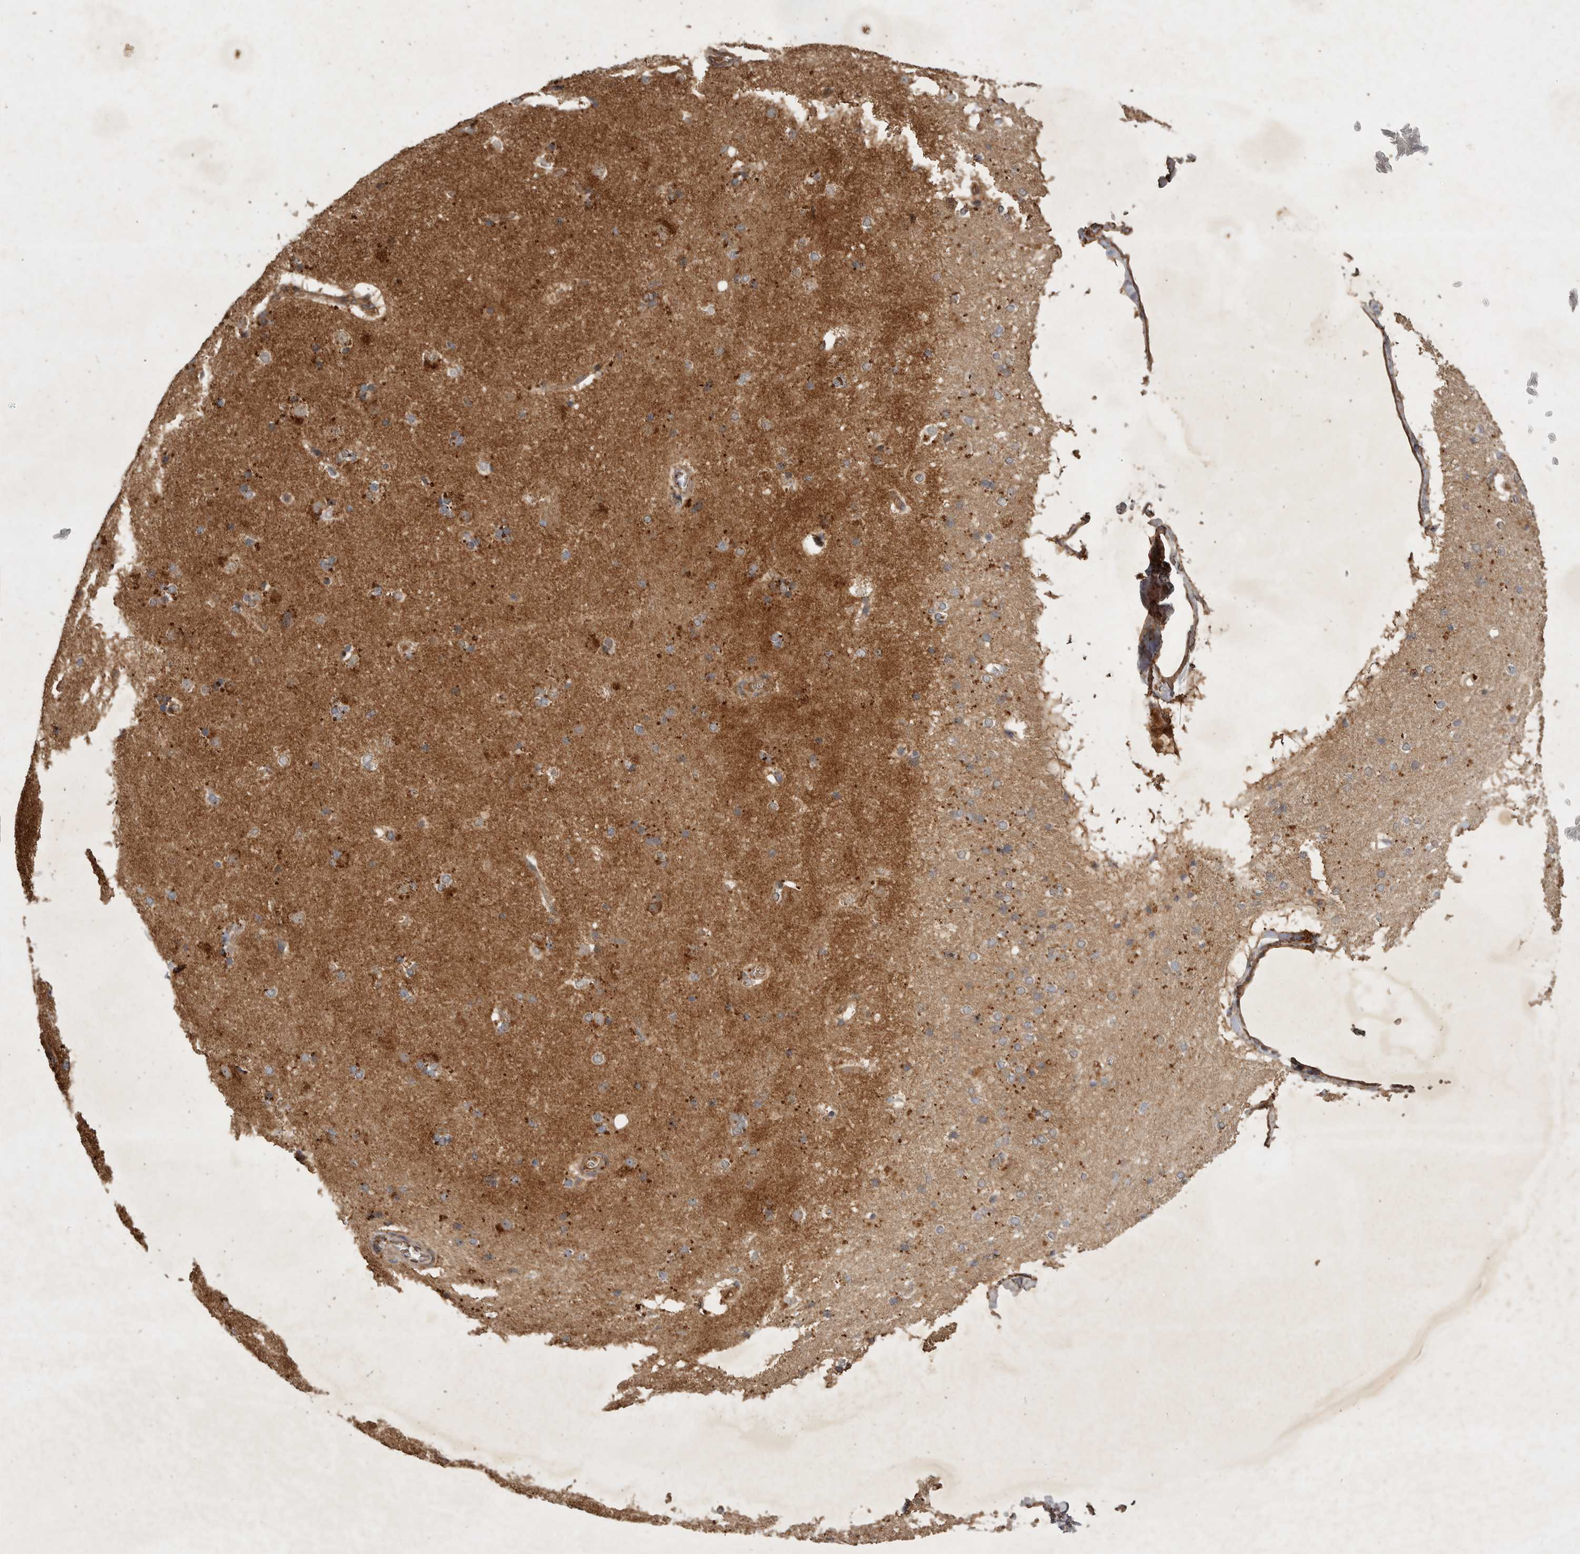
{"staining": {"intensity": "moderate", "quantity": "25%-75%", "location": "cytoplasmic/membranous"}, "tissue": "caudate", "cell_type": "Glial cells", "image_type": "normal", "snomed": [{"axis": "morphology", "description": "Normal tissue, NOS"}, {"axis": "topography", "description": "Lateral ventricle wall"}], "caption": "This is an image of IHC staining of unremarkable caudate, which shows moderate expression in the cytoplasmic/membranous of glial cells.", "gene": "MRPL41", "patient": {"sex": "female", "age": 19}}